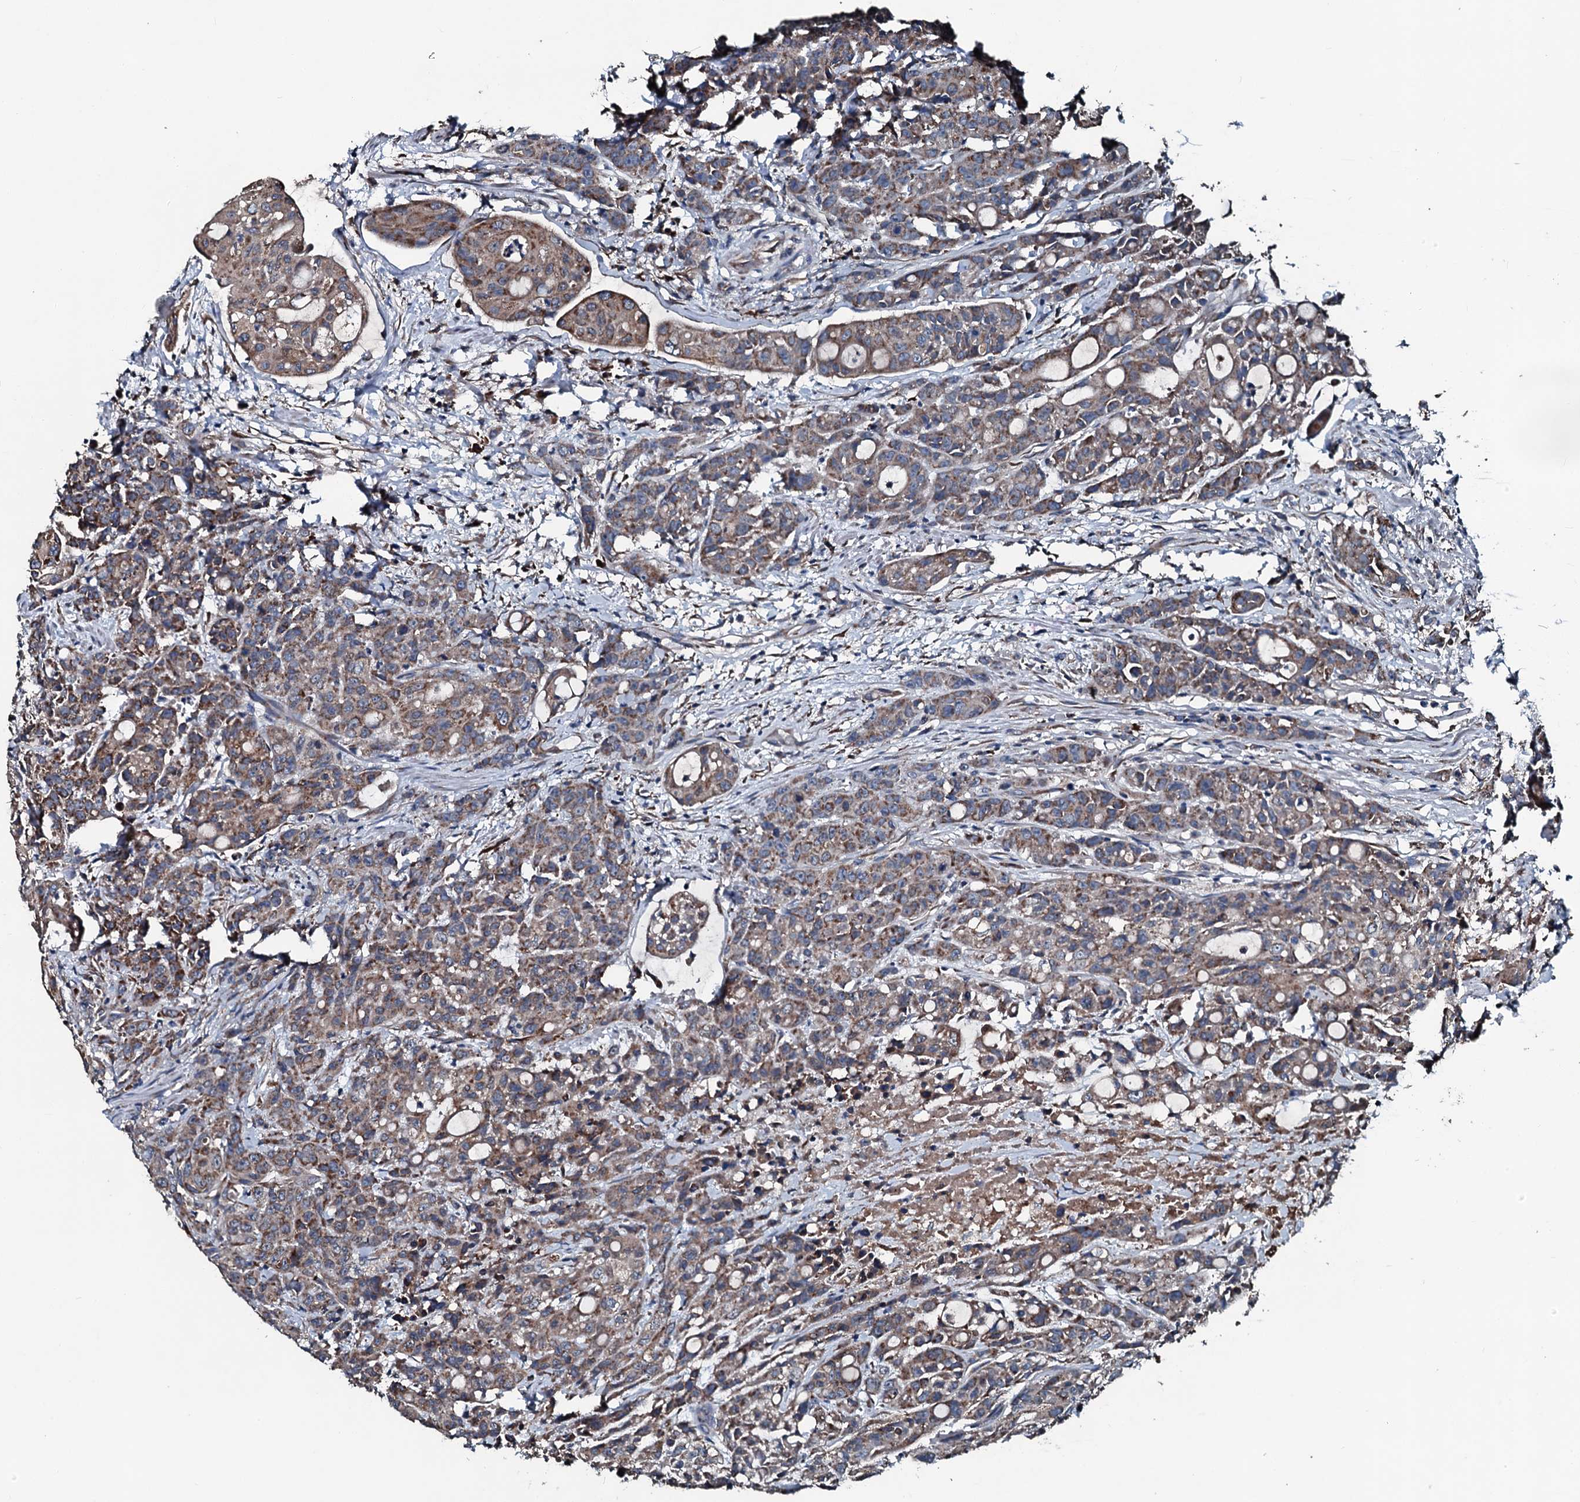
{"staining": {"intensity": "moderate", "quantity": ">75%", "location": "cytoplasmic/membranous"}, "tissue": "colorectal cancer", "cell_type": "Tumor cells", "image_type": "cancer", "snomed": [{"axis": "morphology", "description": "Adenocarcinoma, NOS"}, {"axis": "topography", "description": "Colon"}], "caption": "About >75% of tumor cells in human colorectal cancer (adenocarcinoma) demonstrate moderate cytoplasmic/membranous protein expression as visualized by brown immunohistochemical staining.", "gene": "ACSS3", "patient": {"sex": "male", "age": 62}}